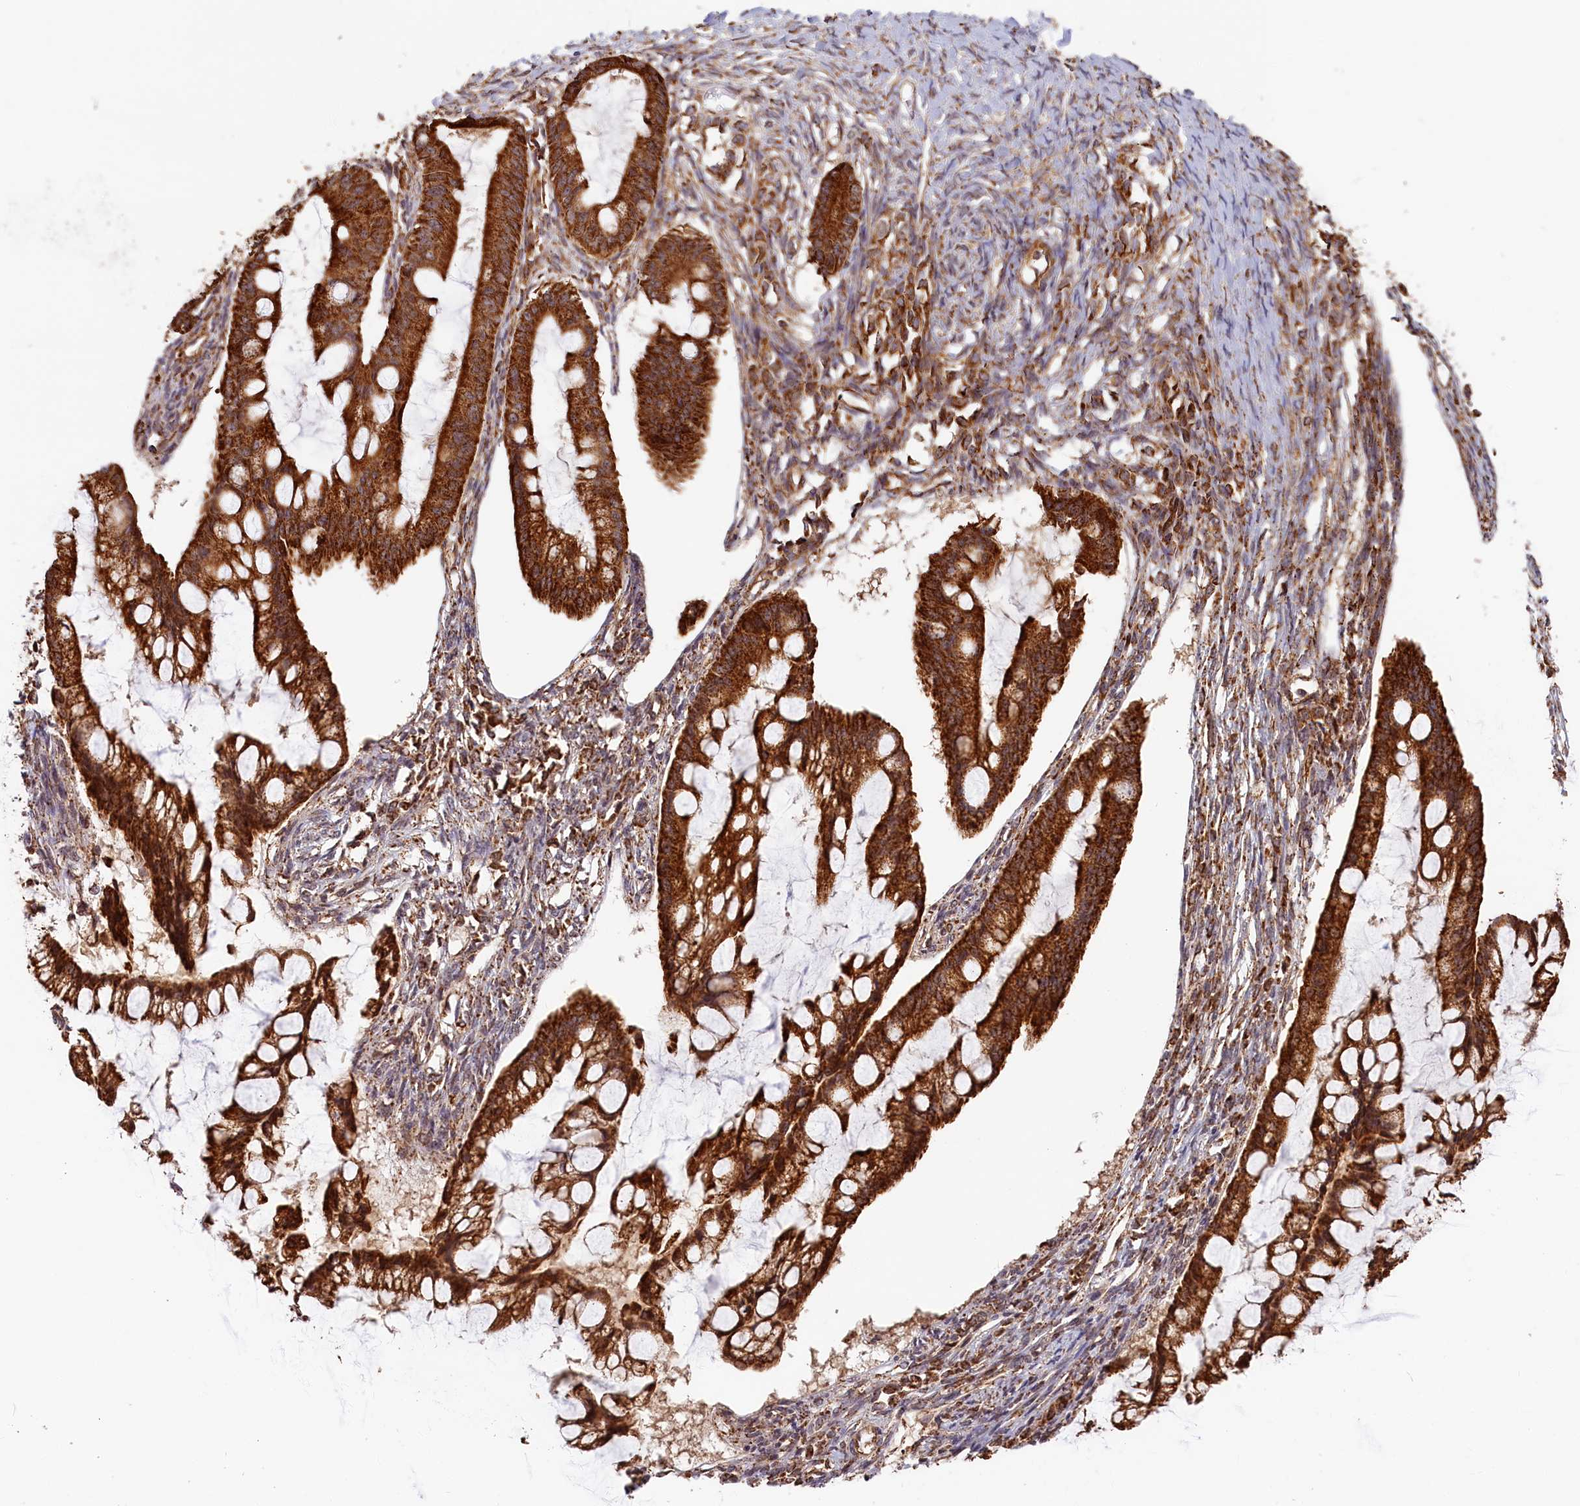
{"staining": {"intensity": "strong", "quantity": ">75%", "location": "cytoplasmic/membranous"}, "tissue": "ovarian cancer", "cell_type": "Tumor cells", "image_type": "cancer", "snomed": [{"axis": "morphology", "description": "Cystadenocarcinoma, mucinous, NOS"}, {"axis": "topography", "description": "Ovary"}], "caption": "This image demonstrates mucinous cystadenocarcinoma (ovarian) stained with immunohistochemistry (IHC) to label a protein in brown. The cytoplasmic/membranous of tumor cells show strong positivity for the protein. Nuclei are counter-stained blue.", "gene": "MACROD1", "patient": {"sex": "female", "age": 73}}